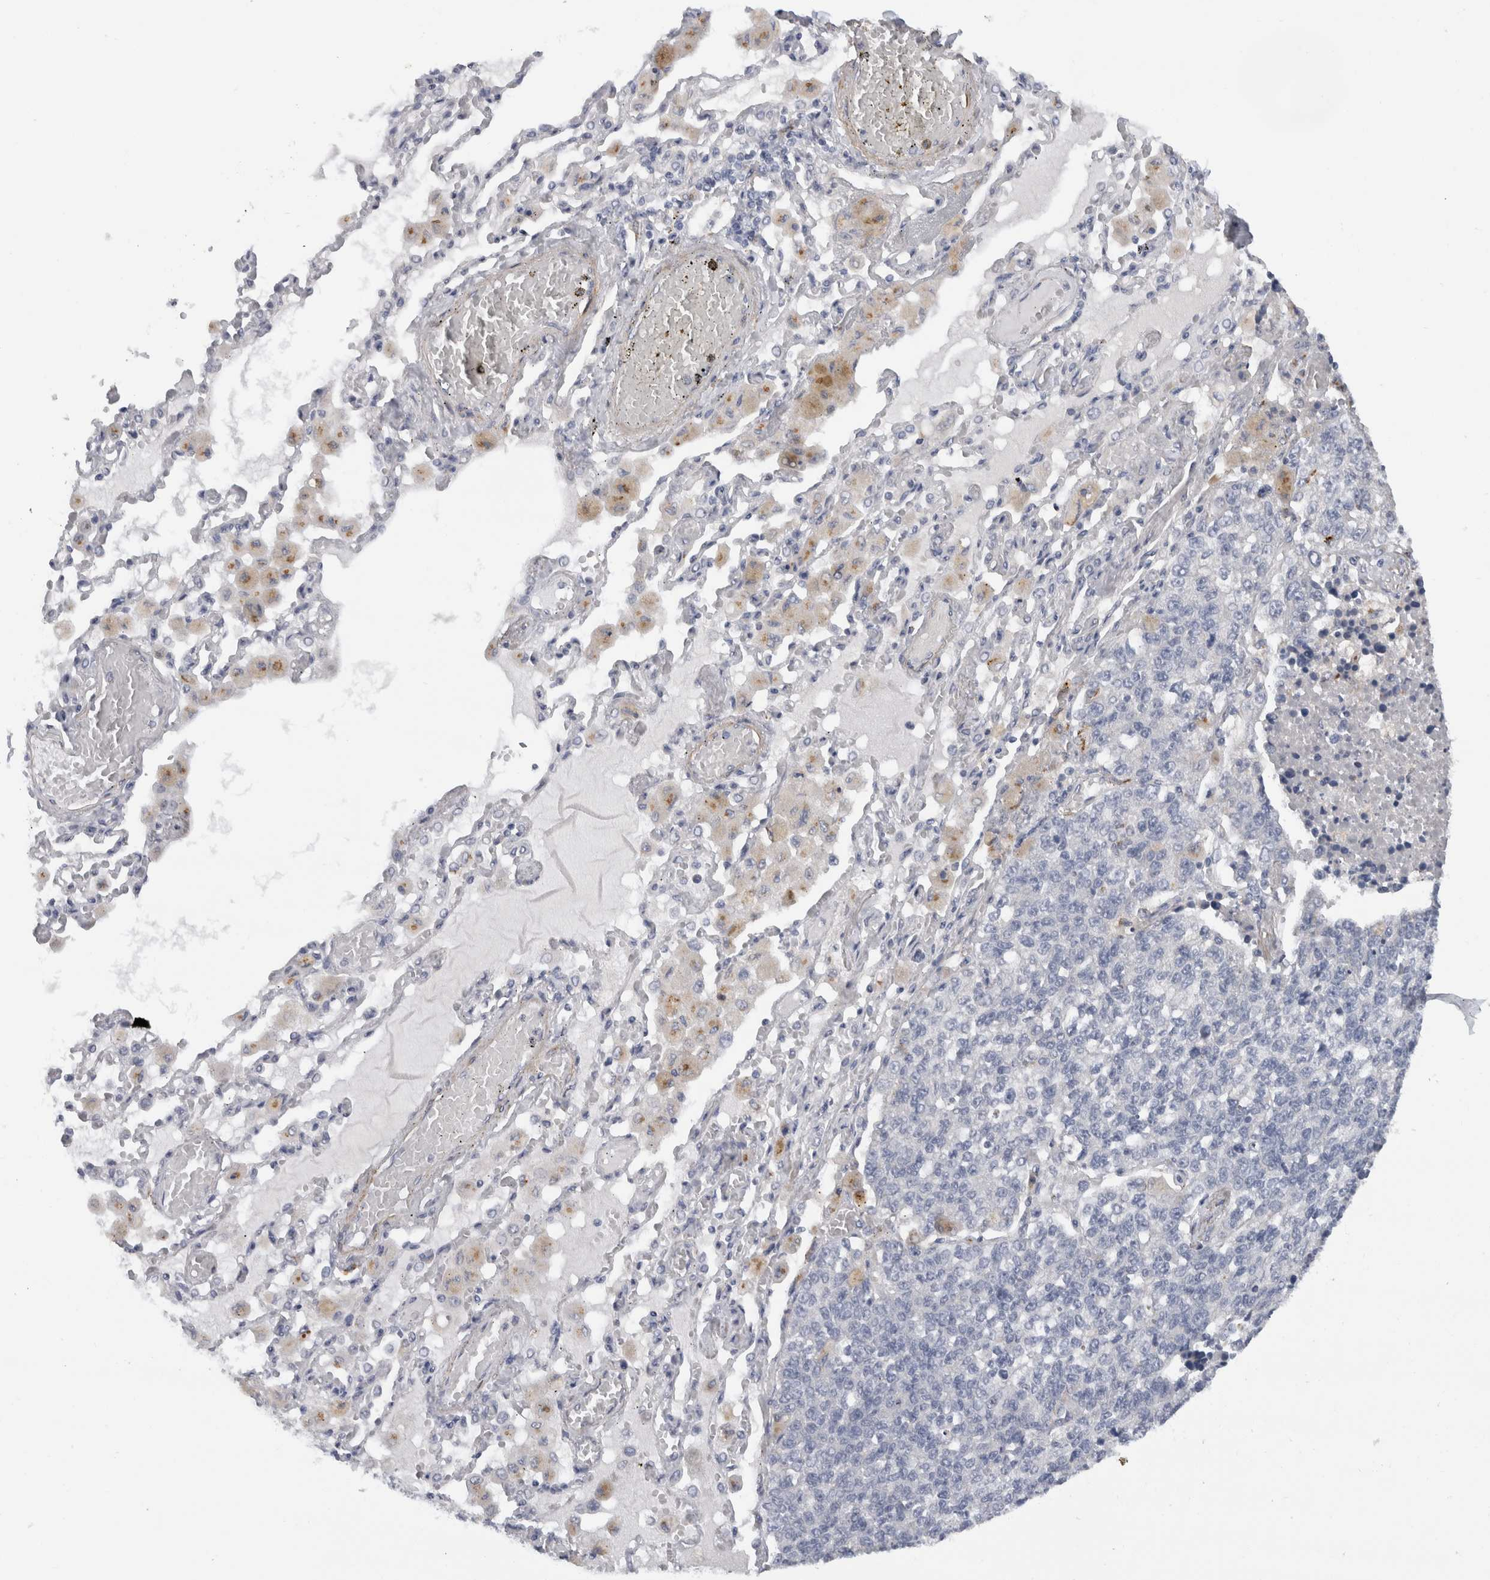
{"staining": {"intensity": "negative", "quantity": "none", "location": "none"}, "tissue": "lung cancer", "cell_type": "Tumor cells", "image_type": "cancer", "snomed": [{"axis": "morphology", "description": "Adenocarcinoma, NOS"}, {"axis": "topography", "description": "Lung"}], "caption": "Immunohistochemistry image of lung cancer (adenocarcinoma) stained for a protein (brown), which exhibits no positivity in tumor cells.", "gene": "MGAT1", "patient": {"sex": "male", "age": 49}}